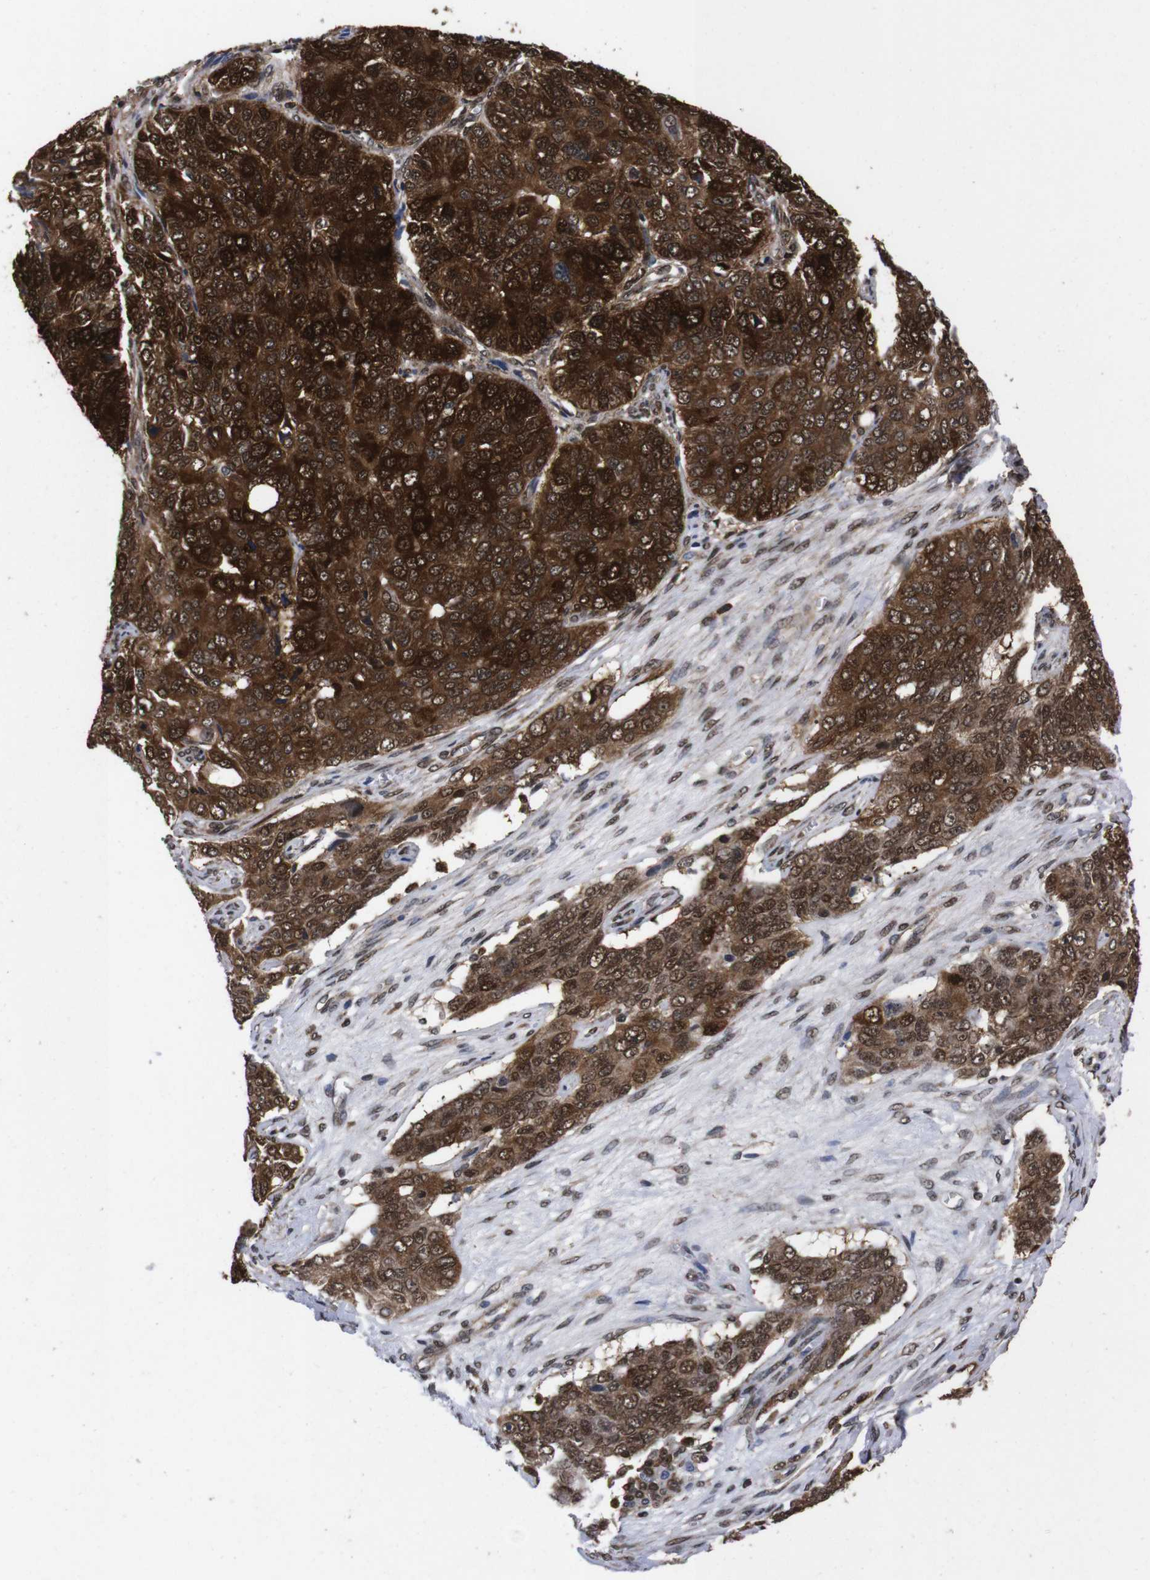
{"staining": {"intensity": "strong", "quantity": ">75%", "location": "cytoplasmic/membranous,nuclear"}, "tissue": "ovarian cancer", "cell_type": "Tumor cells", "image_type": "cancer", "snomed": [{"axis": "morphology", "description": "Carcinoma, endometroid"}, {"axis": "topography", "description": "Ovary"}], "caption": "Immunohistochemistry (IHC) (DAB) staining of ovarian endometroid carcinoma reveals strong cytoplasmic/membranous and nuclear protein expression in approximately >75% of tumor cells.", "gene": "UBQLN2", "patient": {"sex": "female", "age": 51}}